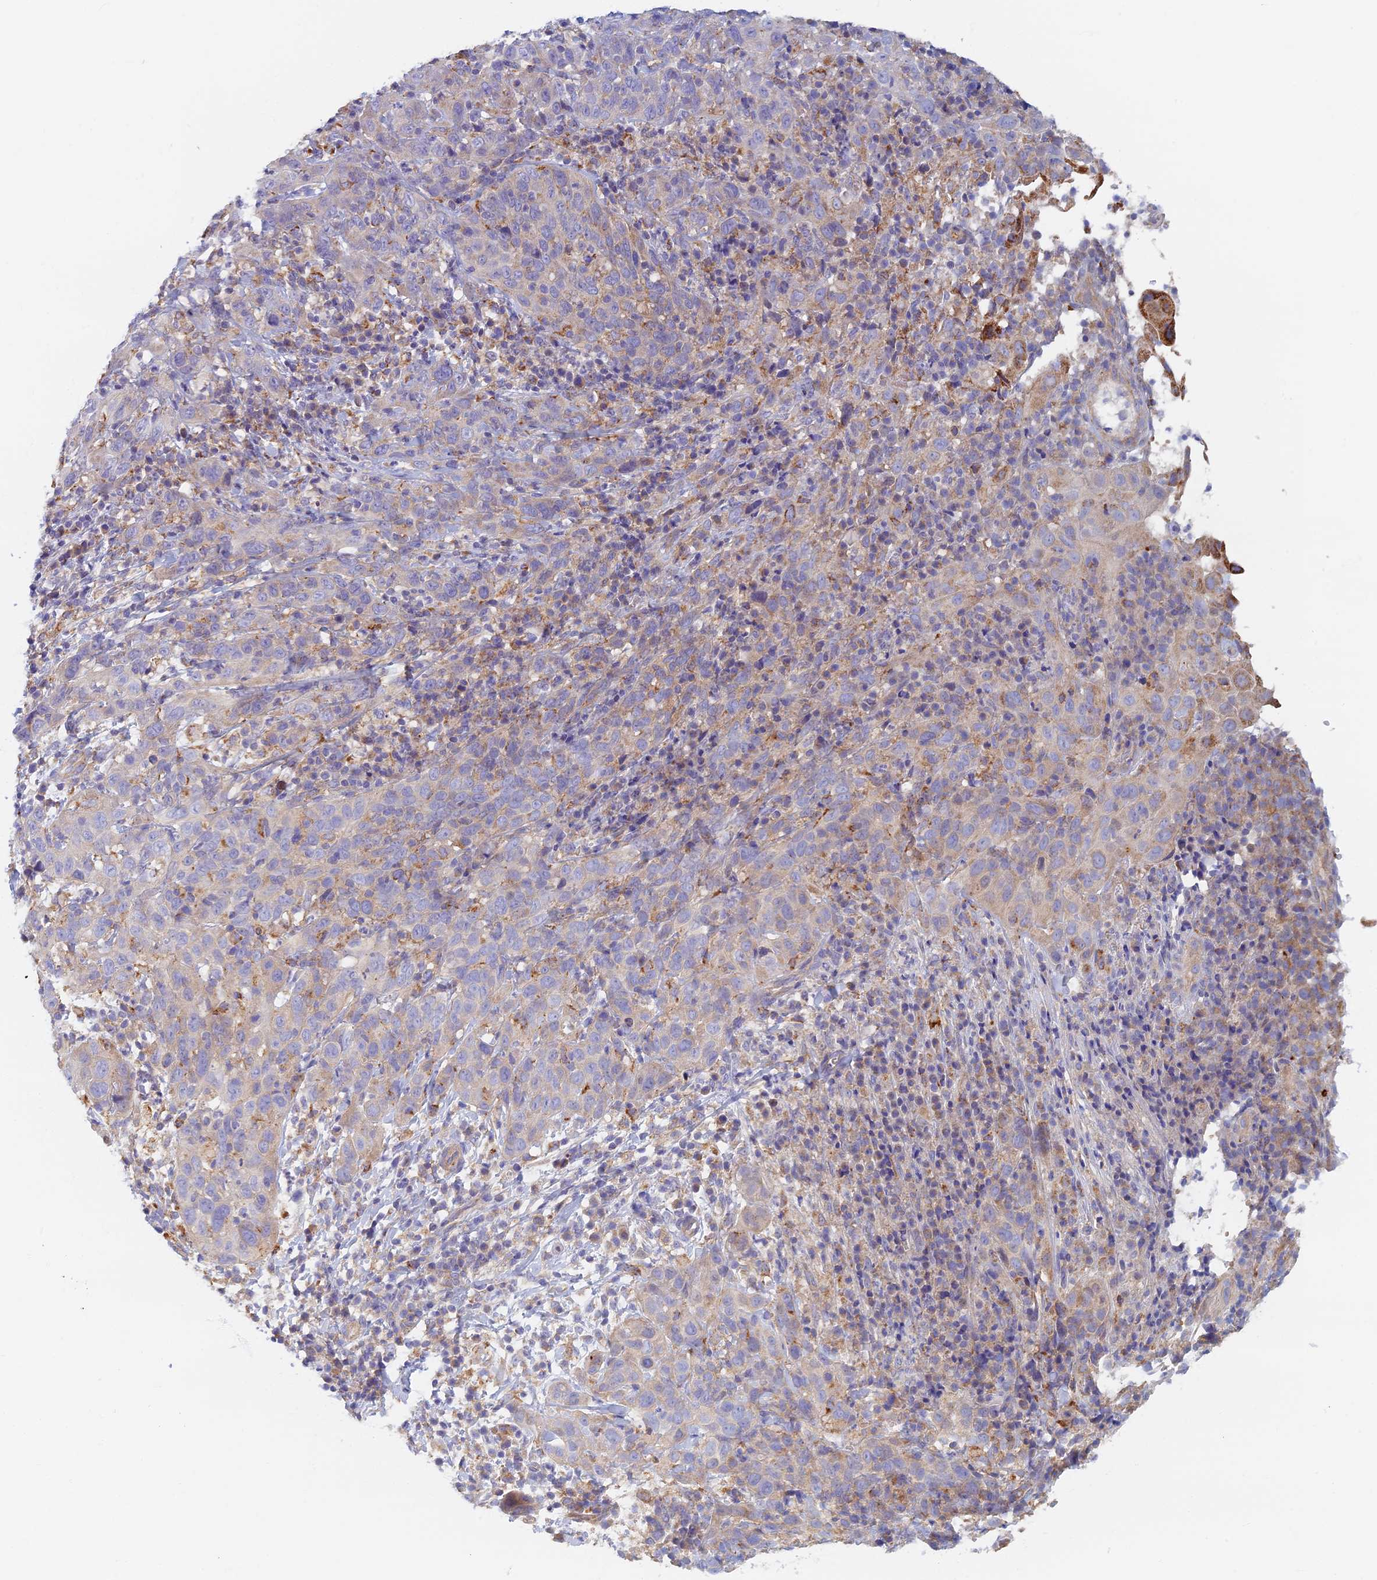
{"staining": {"intensity": "negative", "quantity": "none", "location": "none"}, "tissue": "cervical cancer", "cell_type": "Tumor cells", "image_type": "cancer", "snomed": [{"axis": "morphology", "description": "Squamous cell carcinoma, NOS"}, {"axis": "topography", "description": "Cervix"}], "caption": "IHC micrograph of neoplastic tissue: cervical cancer stained with DAB exhibits no significant protein expression in tumor cells.", "gene": "TMEM44", "patient": {"sex": "female", "age": 46}}